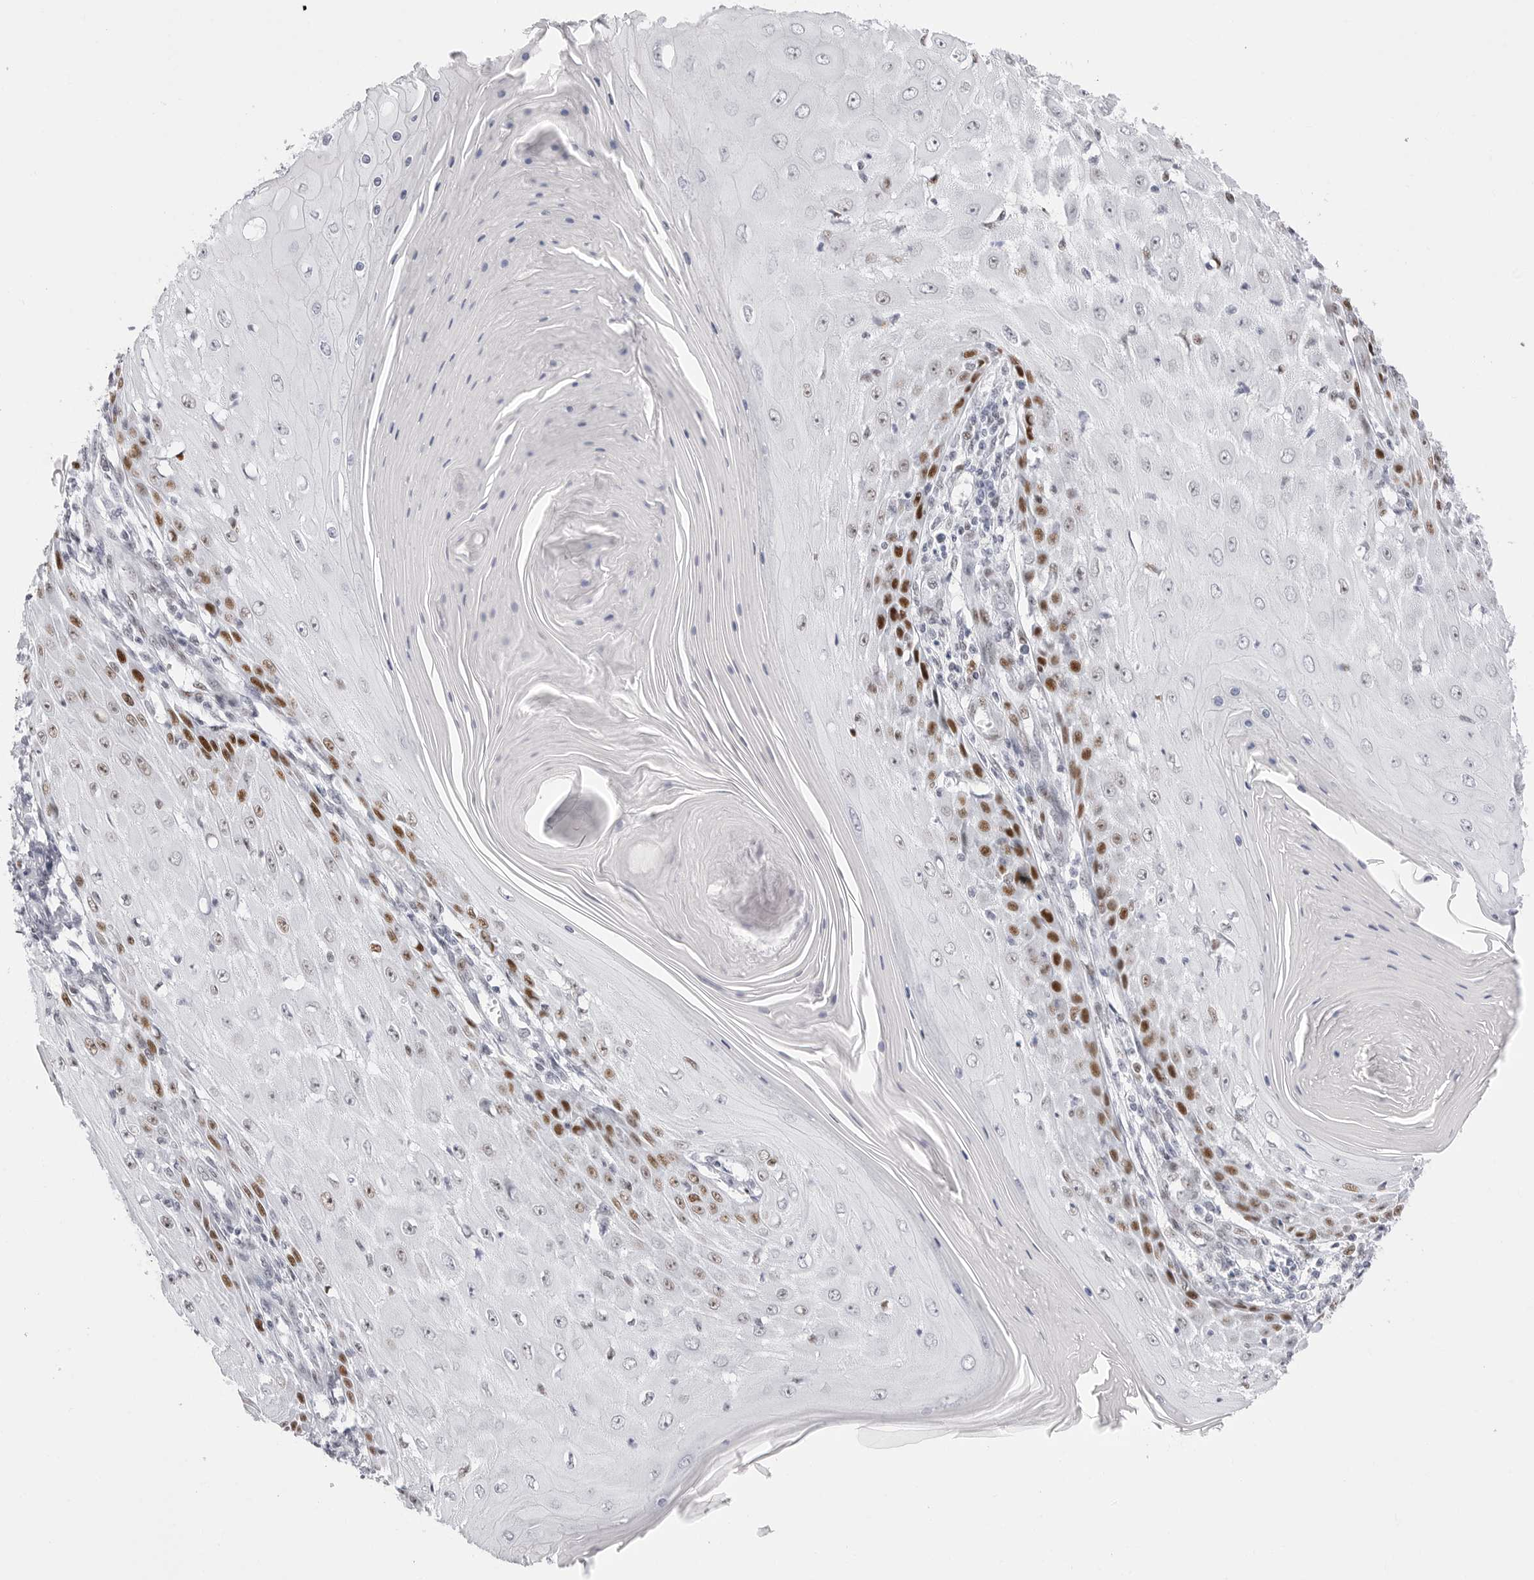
{"staining": {"intensity": "strong", "quantity": "25%-75%", "location": "nuclear"}, "tissue": "skin cancer", "cell_type": "Tumor cells", "image_type": "cancer", "snomed": [{"axis": "morphology", "description": "Squamous cell carcinoma, NOS"}, {"axis": "topography", "description": "Skin"}], "caption": "IHC image of skin cancer stained for a protein (brown), which shows high levels of strong nuclear positivity in approximately 25%-75% of tumor cells.", "gene": "NASP", "patient": {"sex": "female", "age": 73}}